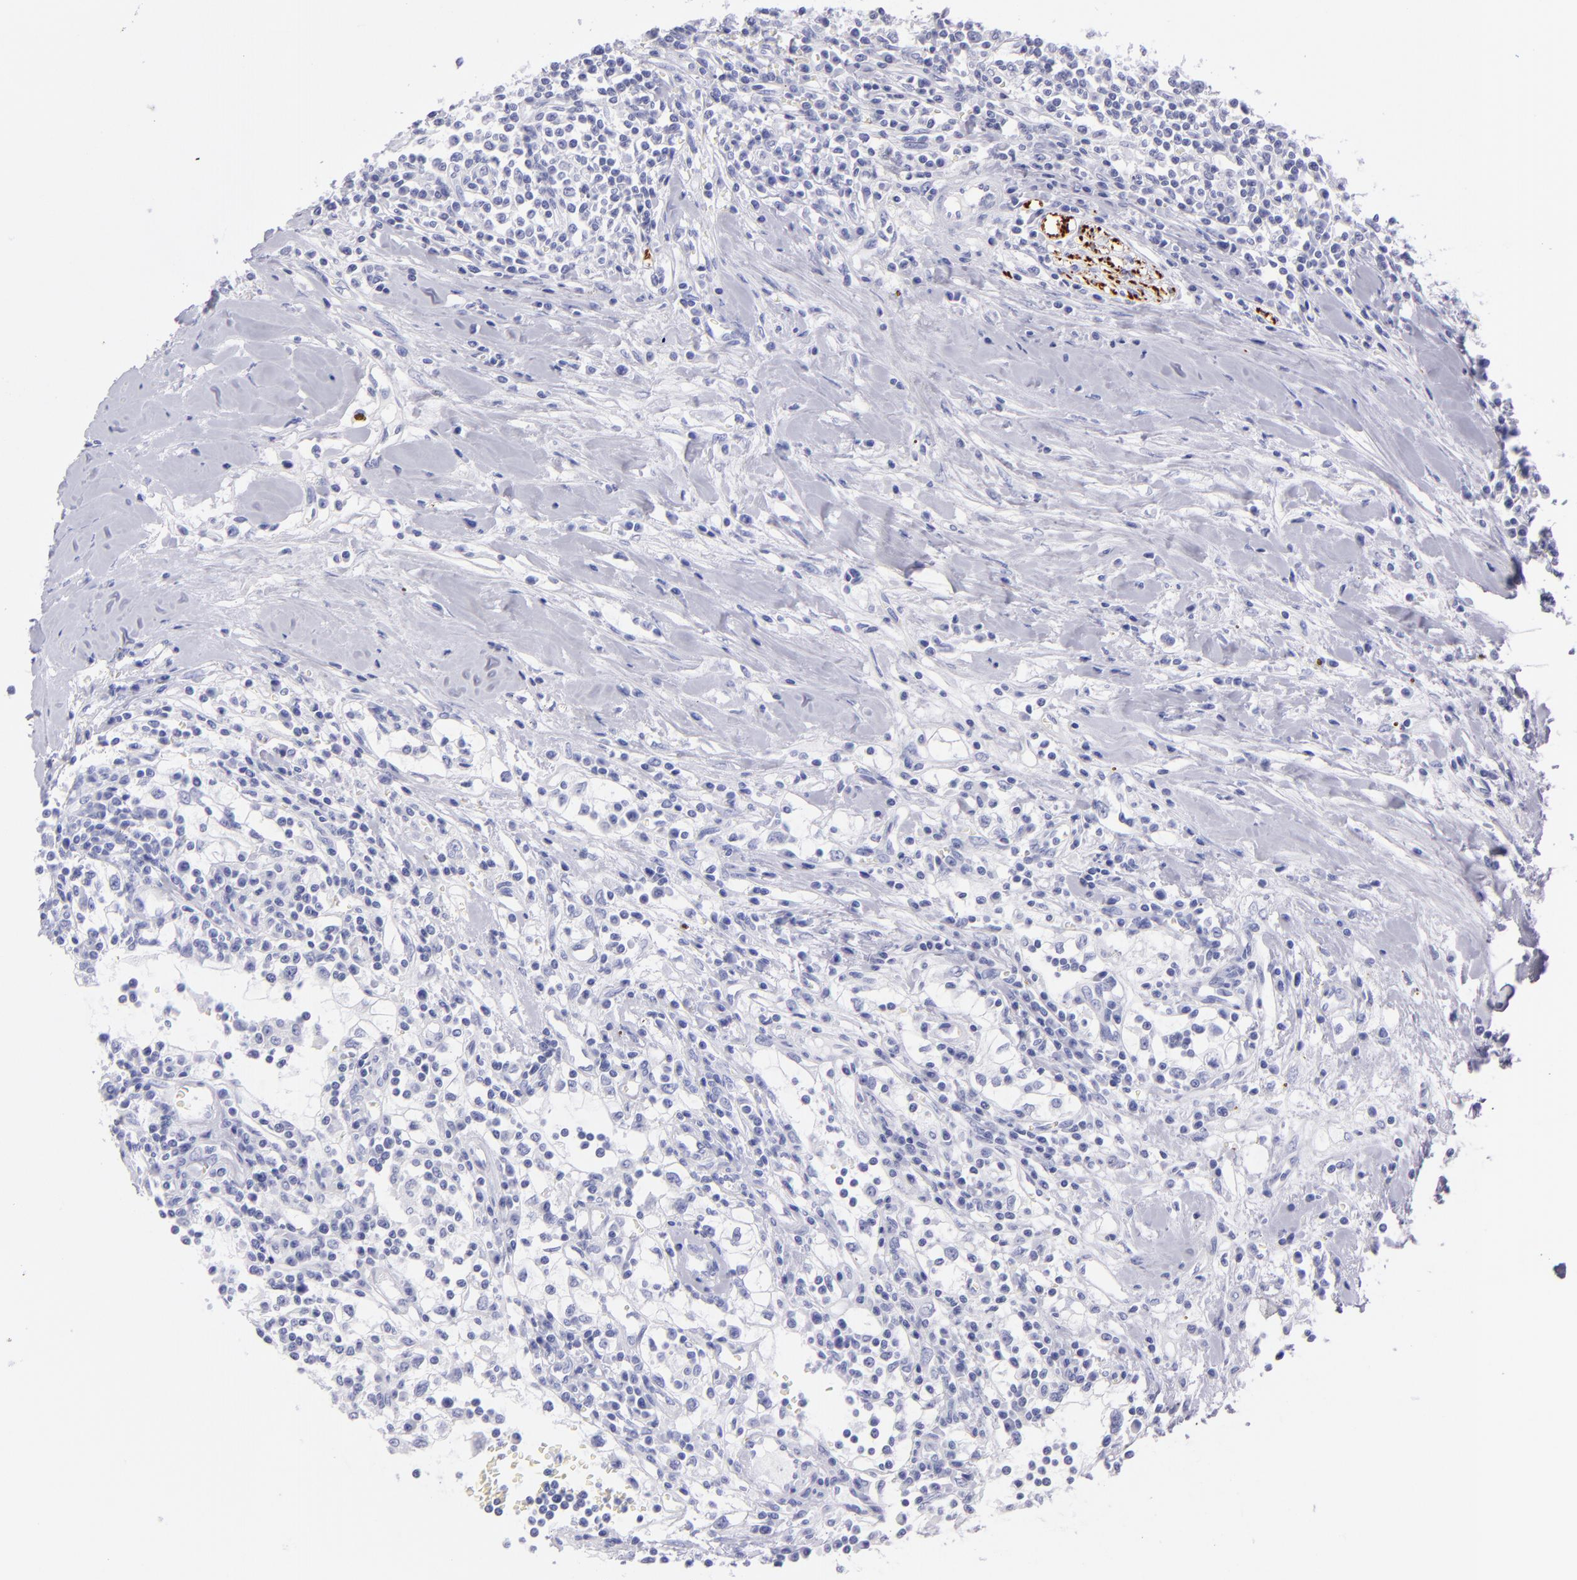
{"staining": {"intensity": "negative", "quantity": "none", "location": "none"}, "tissue": "renal cancer", "cell_type": "Tumor cells", "image_type": "cancer", "snomed": [{"axis": "morphology", "description": "Adenocarcinoma, NOS"}, {"axis": "topography", "description": "Kidney"}], "caption": "High power microscopy photomicrograph of an IHC histopathology image of adenocarcinoma (renal), revealing no significant positivity in tumor cells.", "gene": "PRPH", "patient": {"sex": "male", "age": 82}}